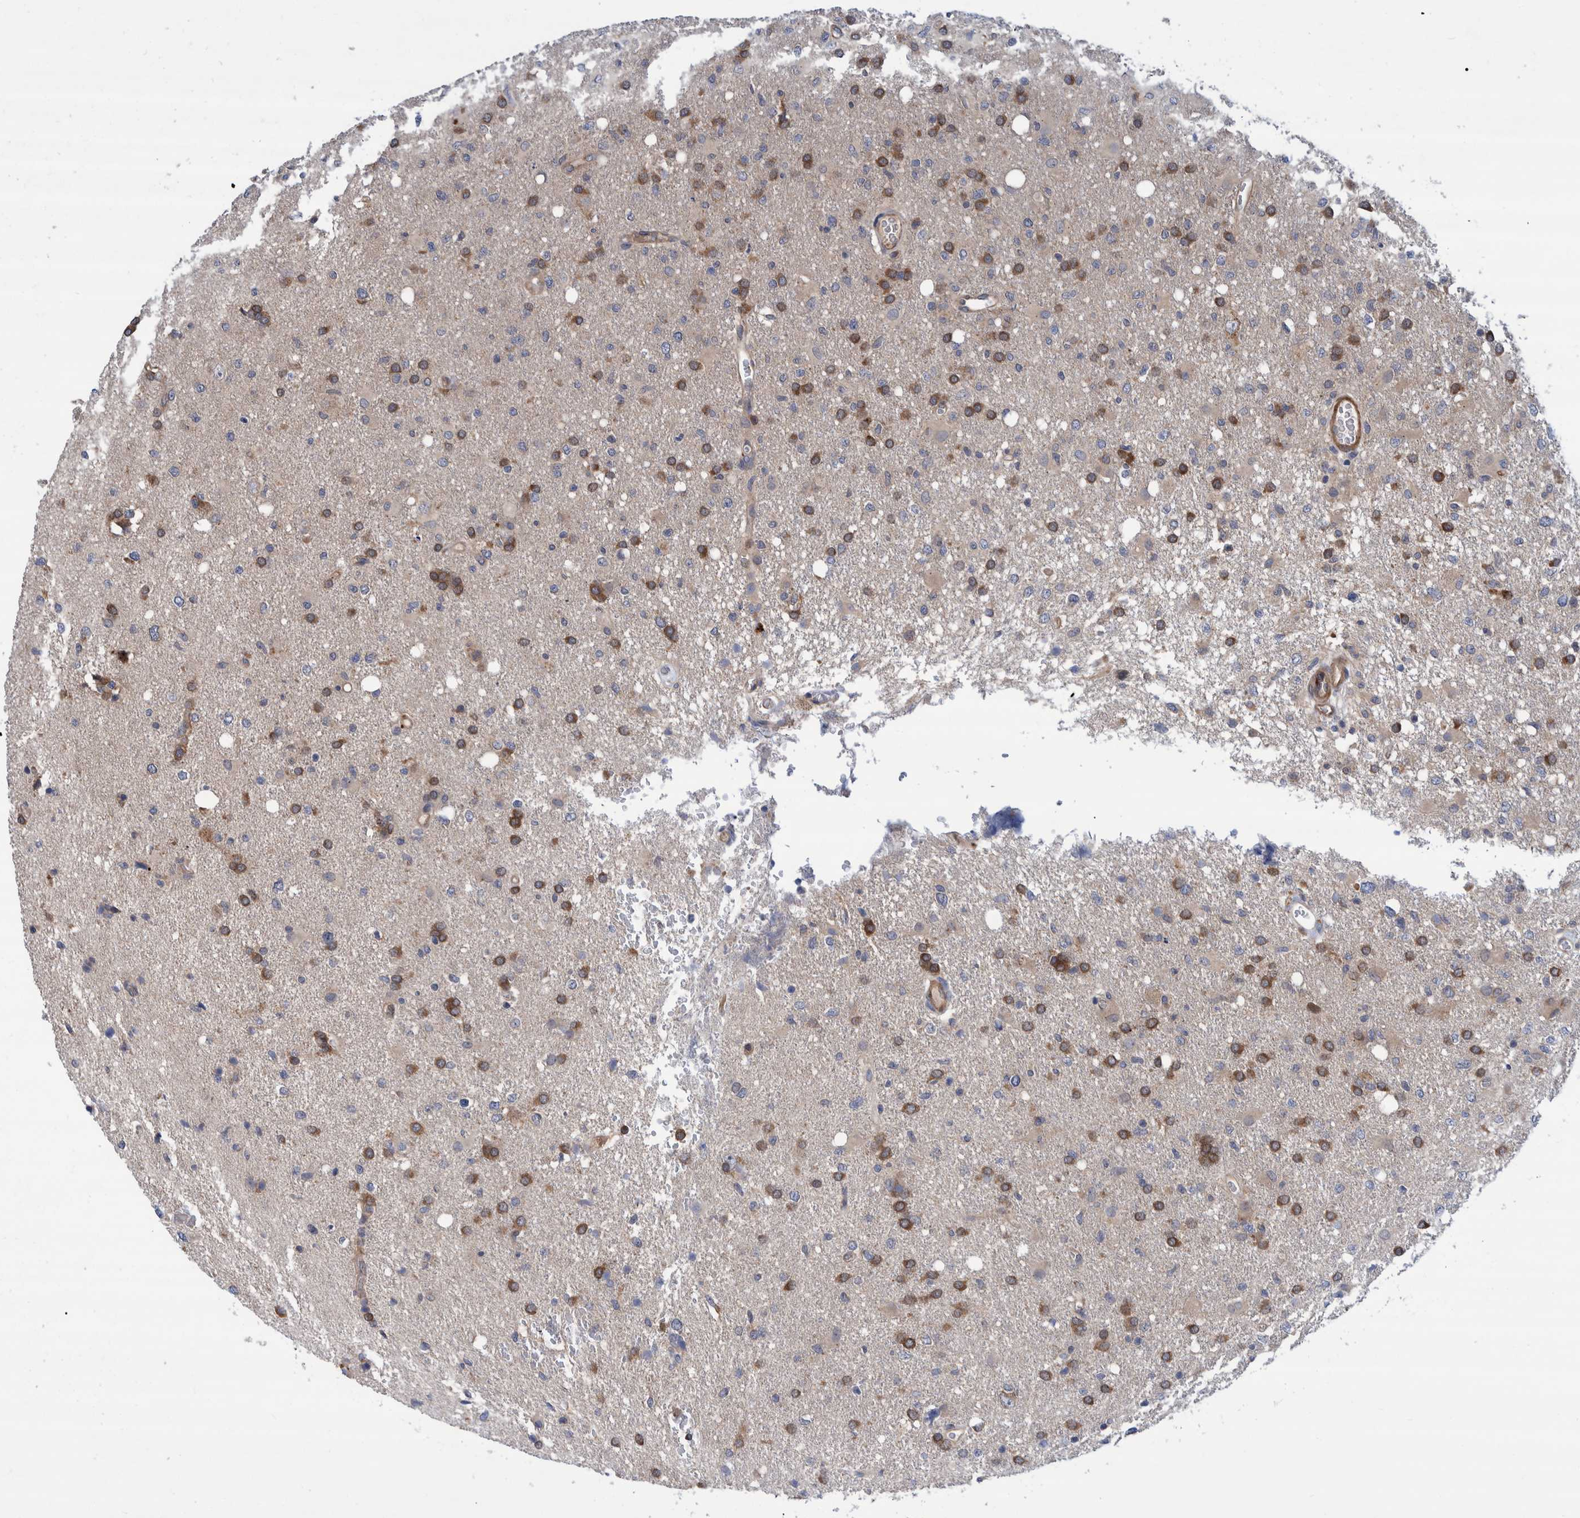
{"staining": {"intensity": "moderate", "quantity": "25%-75%", "location": "cytoplasmic/membranous"}, "tissue": "glioma", "cell_type": "Tumor cells", "image_type": "cancer", "snomed": [{"axis": "morphology", "description": "Glioma, malignant, High grade"}, {"axis": "topography", "description": "Brain"}], "caption": "A histopathology image of human glioma stained for a protein shows moderate cytoplasmic/membranous brown staining in tumor cells.", "gene": "GRPEL2", "patient": {"sex": "female", "age": 57}}